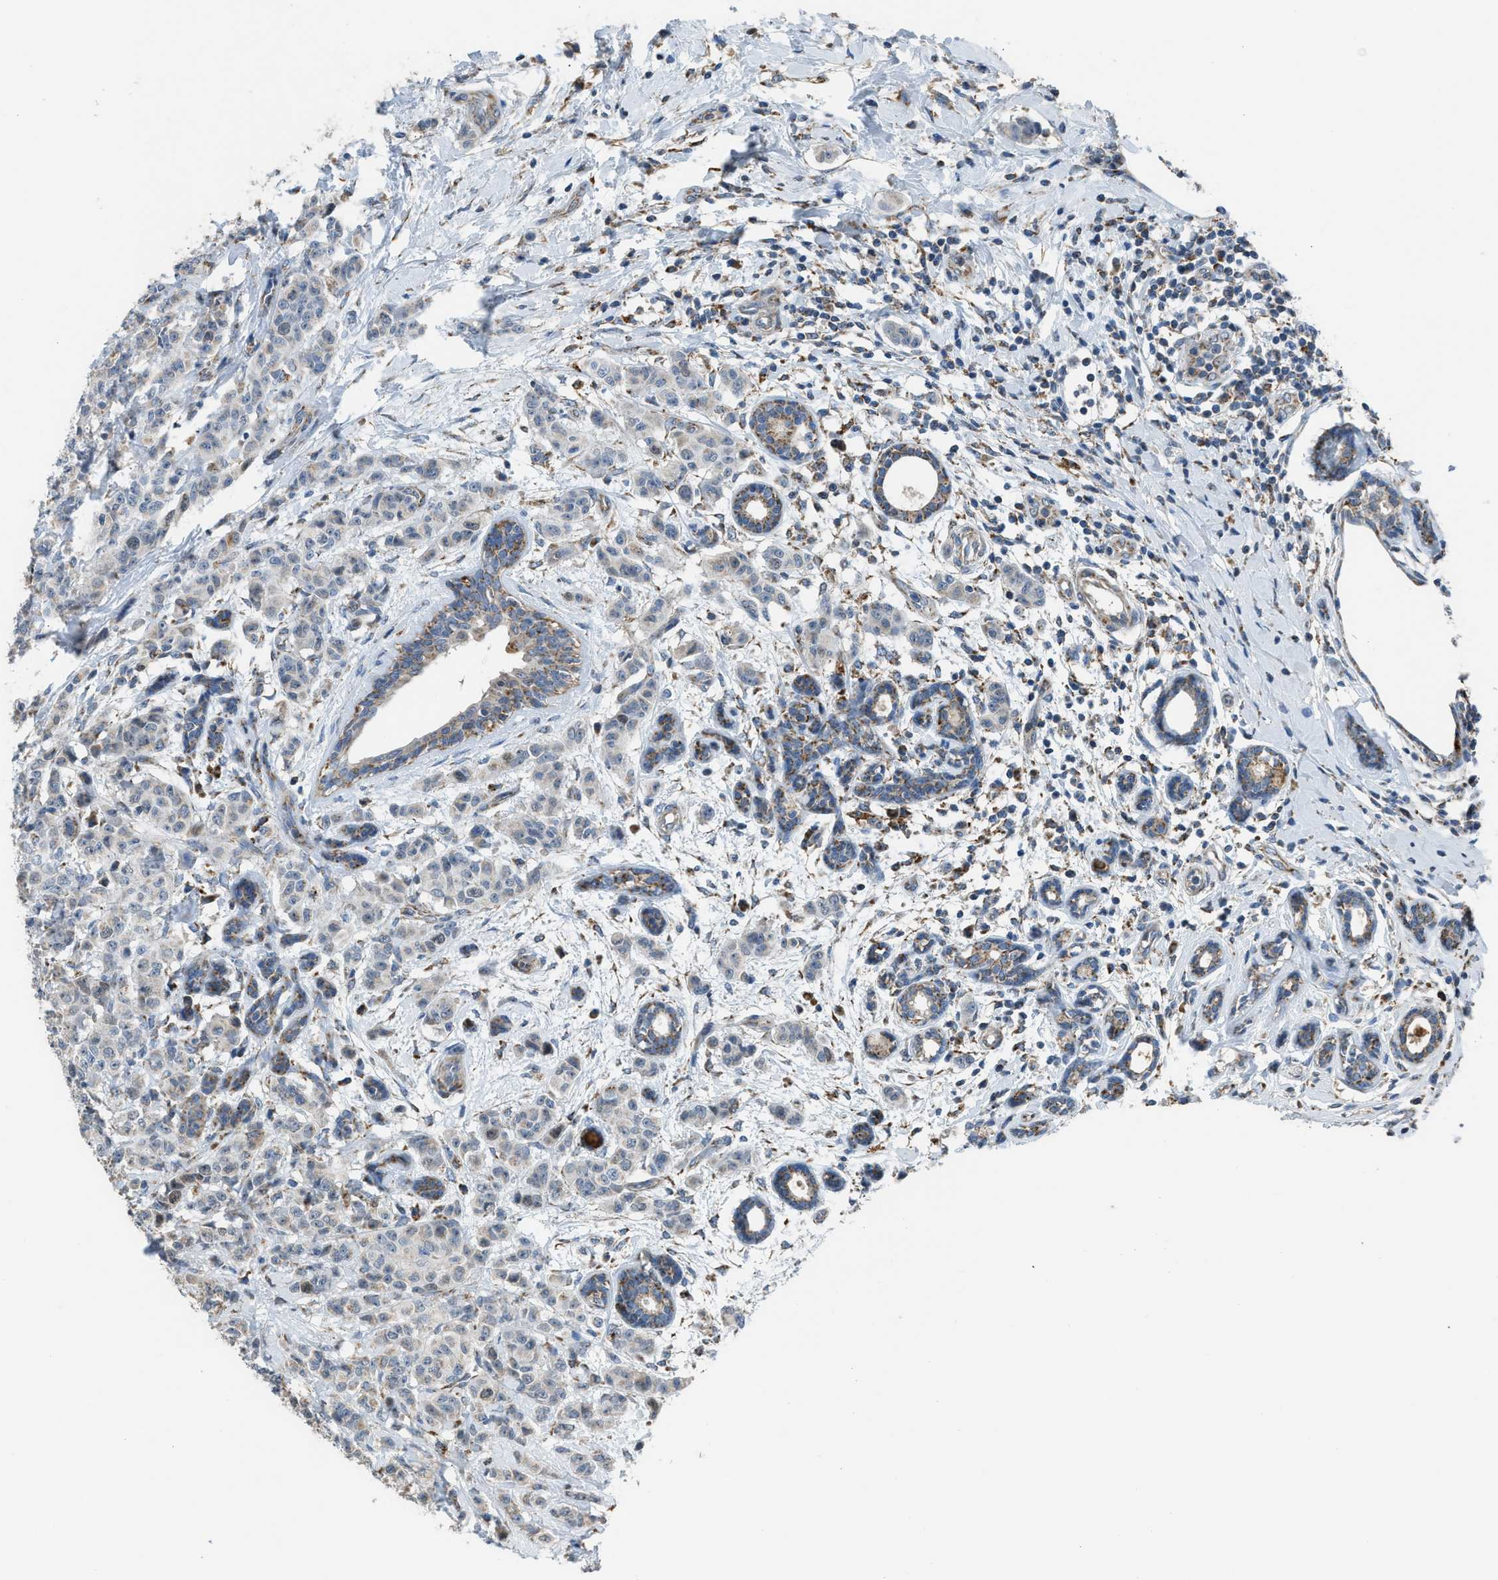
{"staining": {"intensity": "weak", "quantity": ">75%", "location": "cytoplasmic/membranous"}, "tissue": "breast cancer", "cell_type": "Tumor cells", "image_type": "cancer", "snomed": [{"axis": "morphology", "description": "Normal tissue, NOS"}, {"axis": "morphology", "description": "Duct carcinoma"}, {"axis": "topography", "description": "Breast"}], "caption": "Breast cancer tissue demonstrates weak cytoplasmic/membranous staining in approximately >75% of tumor cells", "gene": "SMIM20", "patient": {"sex": "female", "age": 40}}